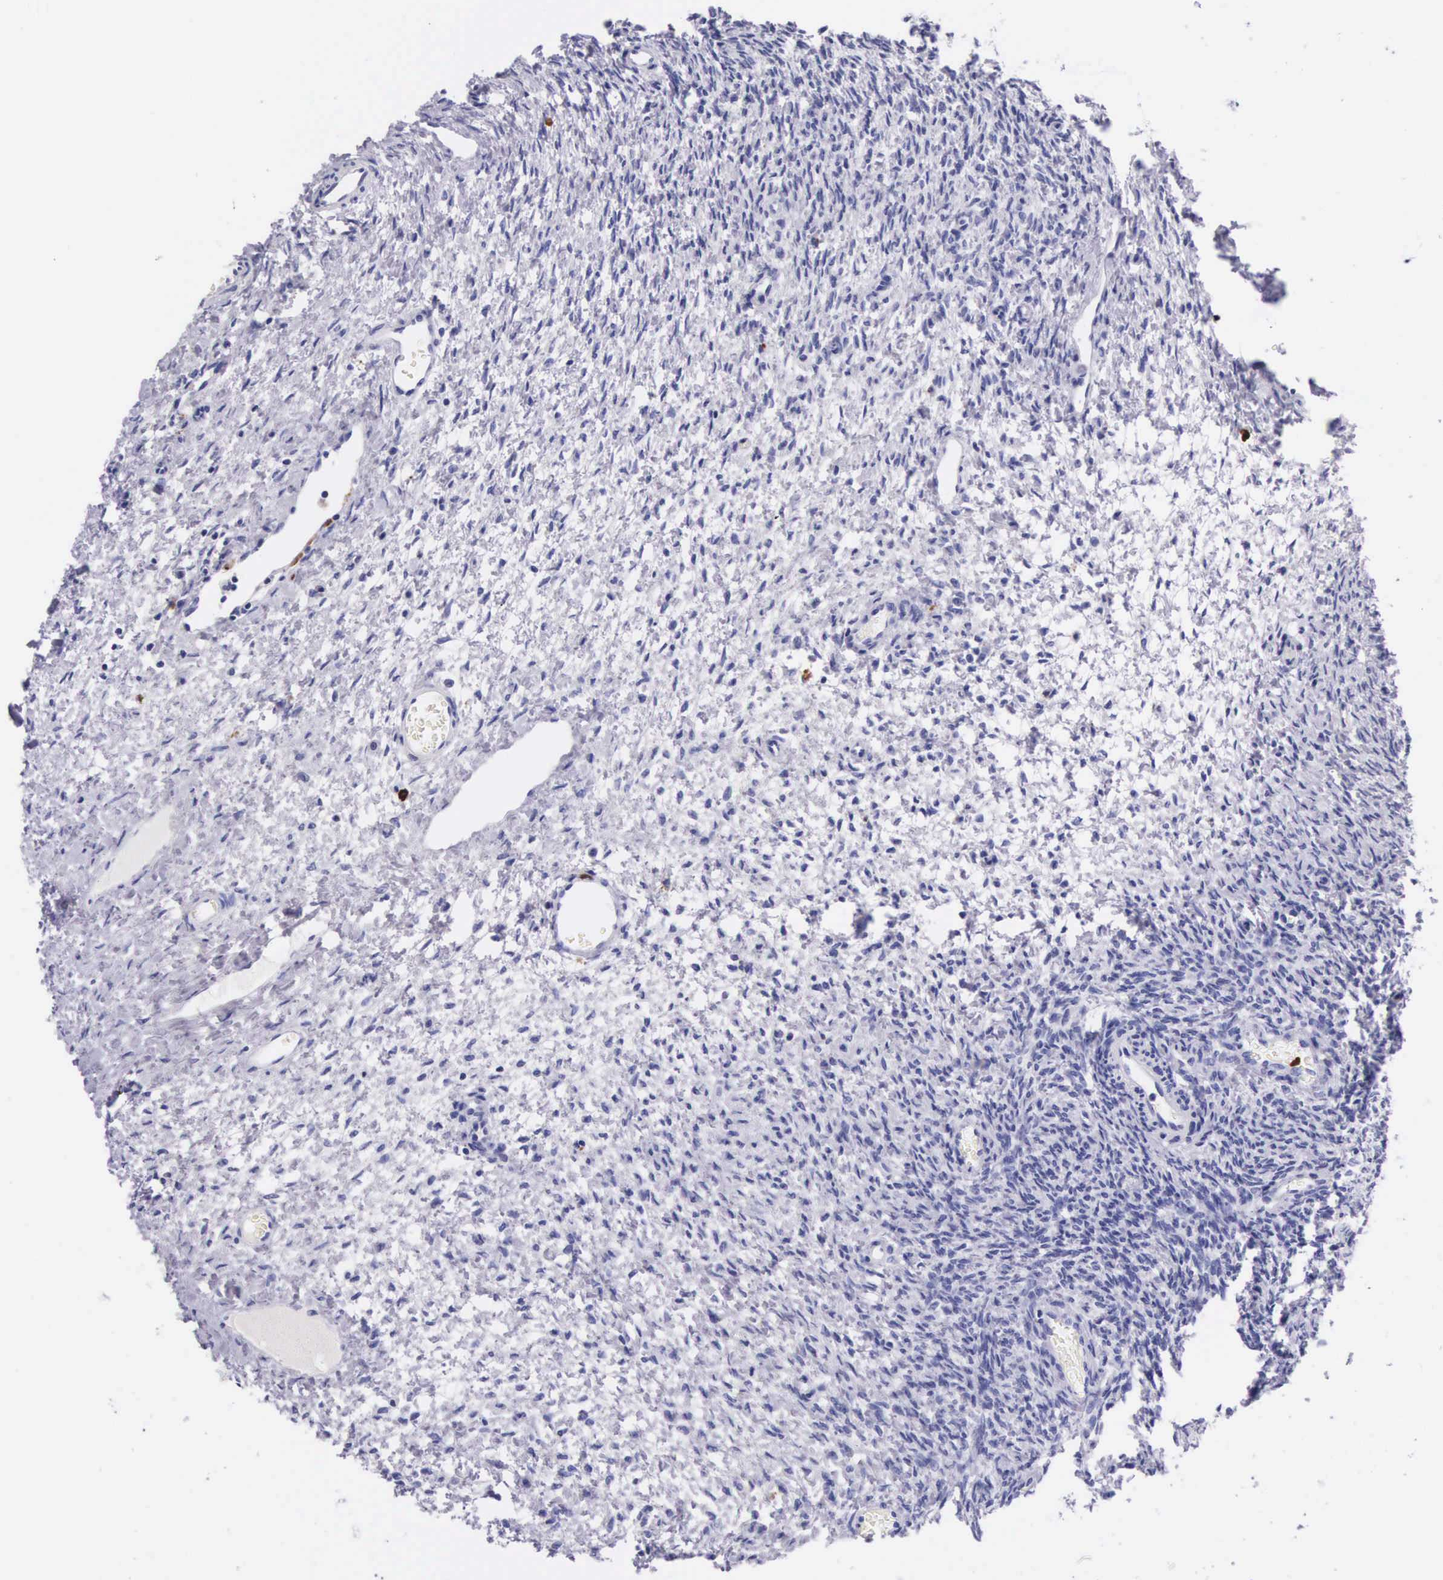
{"staining": {"intensity": "negative", "quantity": "none", "location": "none"}, "tissue": "ovary", "cell_type": "Ovarian stroma cells", "image_type": "normal", "snomed": [{"axis": "morphology", "description": "Normal tissue, NOS"}, {"axis": "topography", "description": "Ovary"}], "caption": "Immunohistochemistry (IHC) of benign human ovary demonstrates no expression in ovarian stroma cells. (DAB (3,3'-diaminobenzidine) immunohistochemistry (IHC) visualized using brightfield microscopy, high magnification).", "gene": "FCN1", "patient": {"sex": "female", "age": 32}}